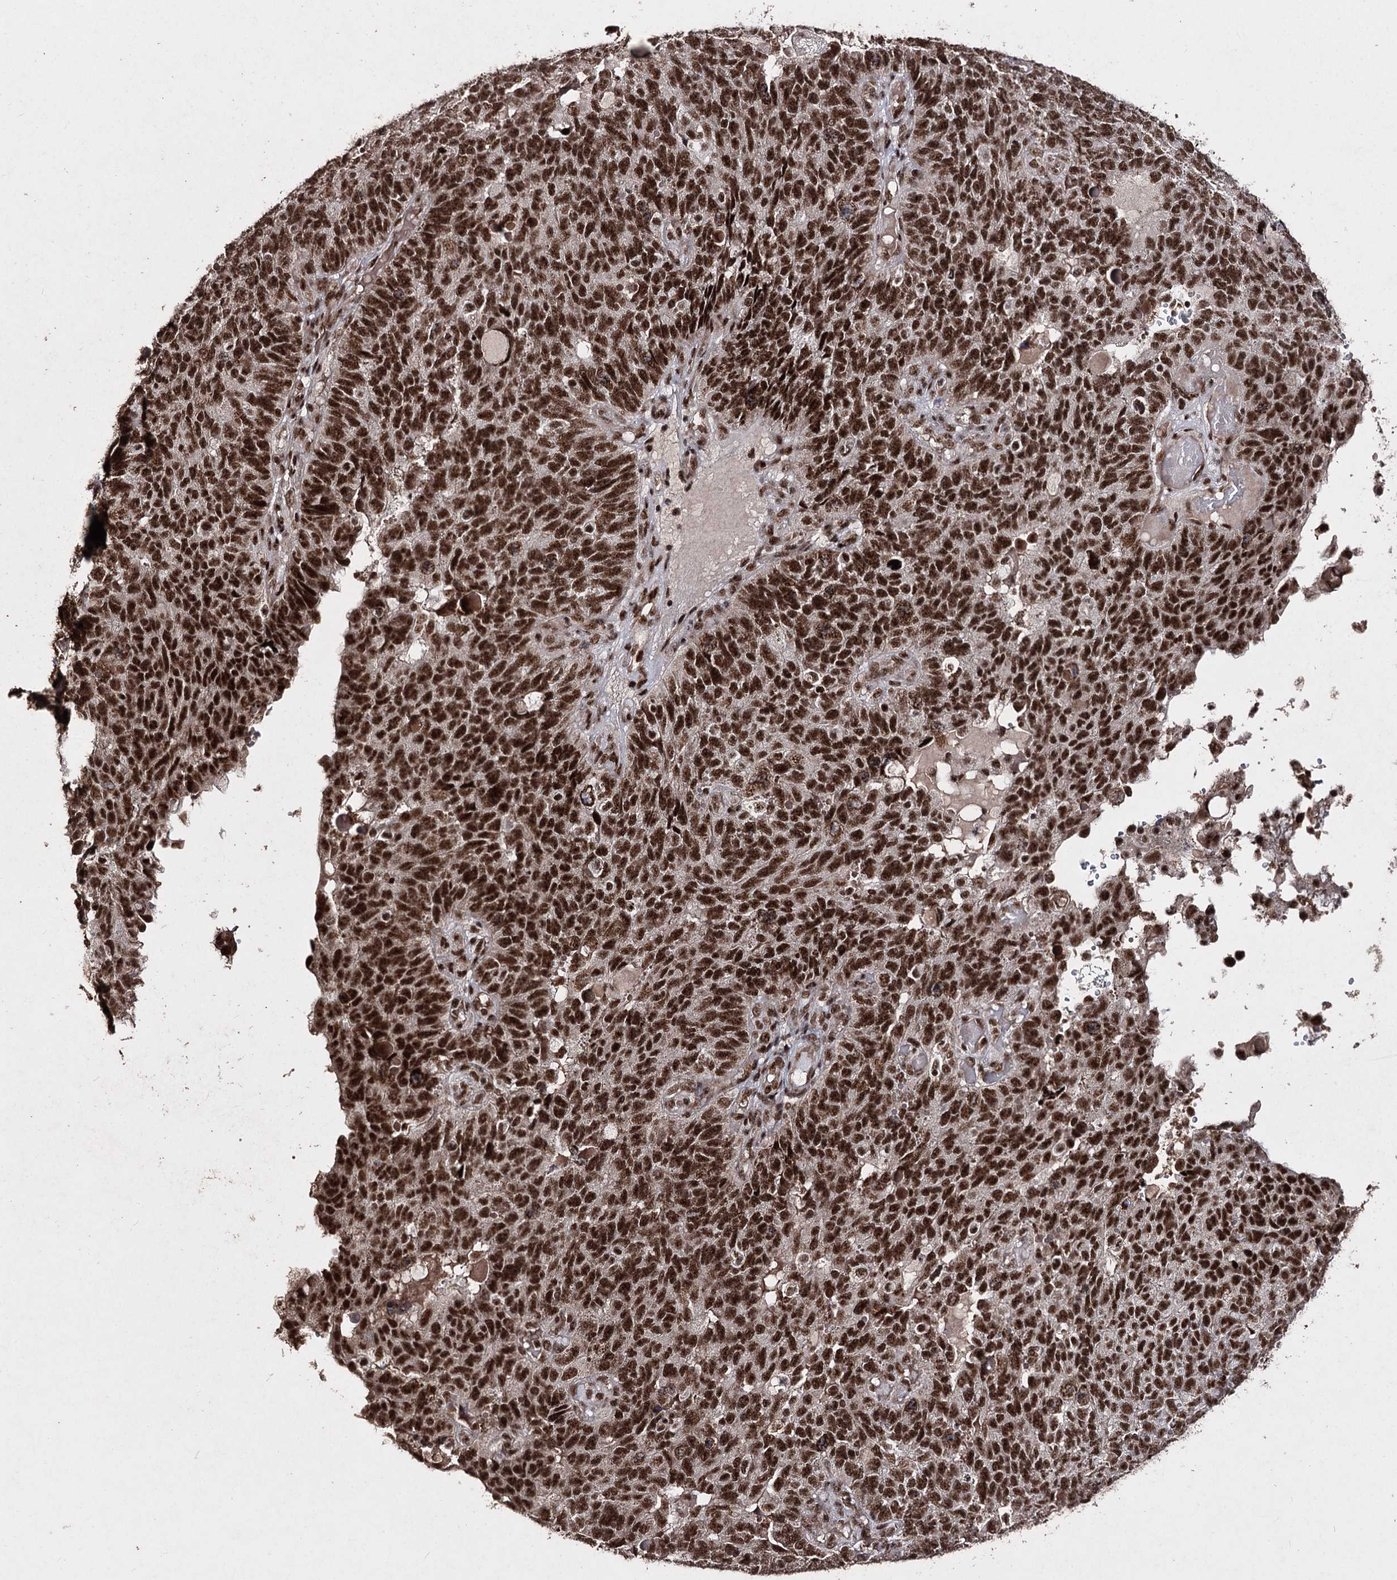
{"staining": {"intensity": "strong", "quantity": ">75%", "location": "nuclear"}, "tissue": "endometrial cancer", "cell_type": "Tumor cells", "image_type": "cancer", "snomed": [{"axis": "morphology", "description": "Adenocarcinoma, NOS"}, {"axis": "topography", "description": "Endometrium"}], "caption": "A brown stain shows strong nuclear expression of a protein in endometrial cancer tumor cells.", "gene": "U2SURP", "patient": {"sex": "female", "age": 66}}